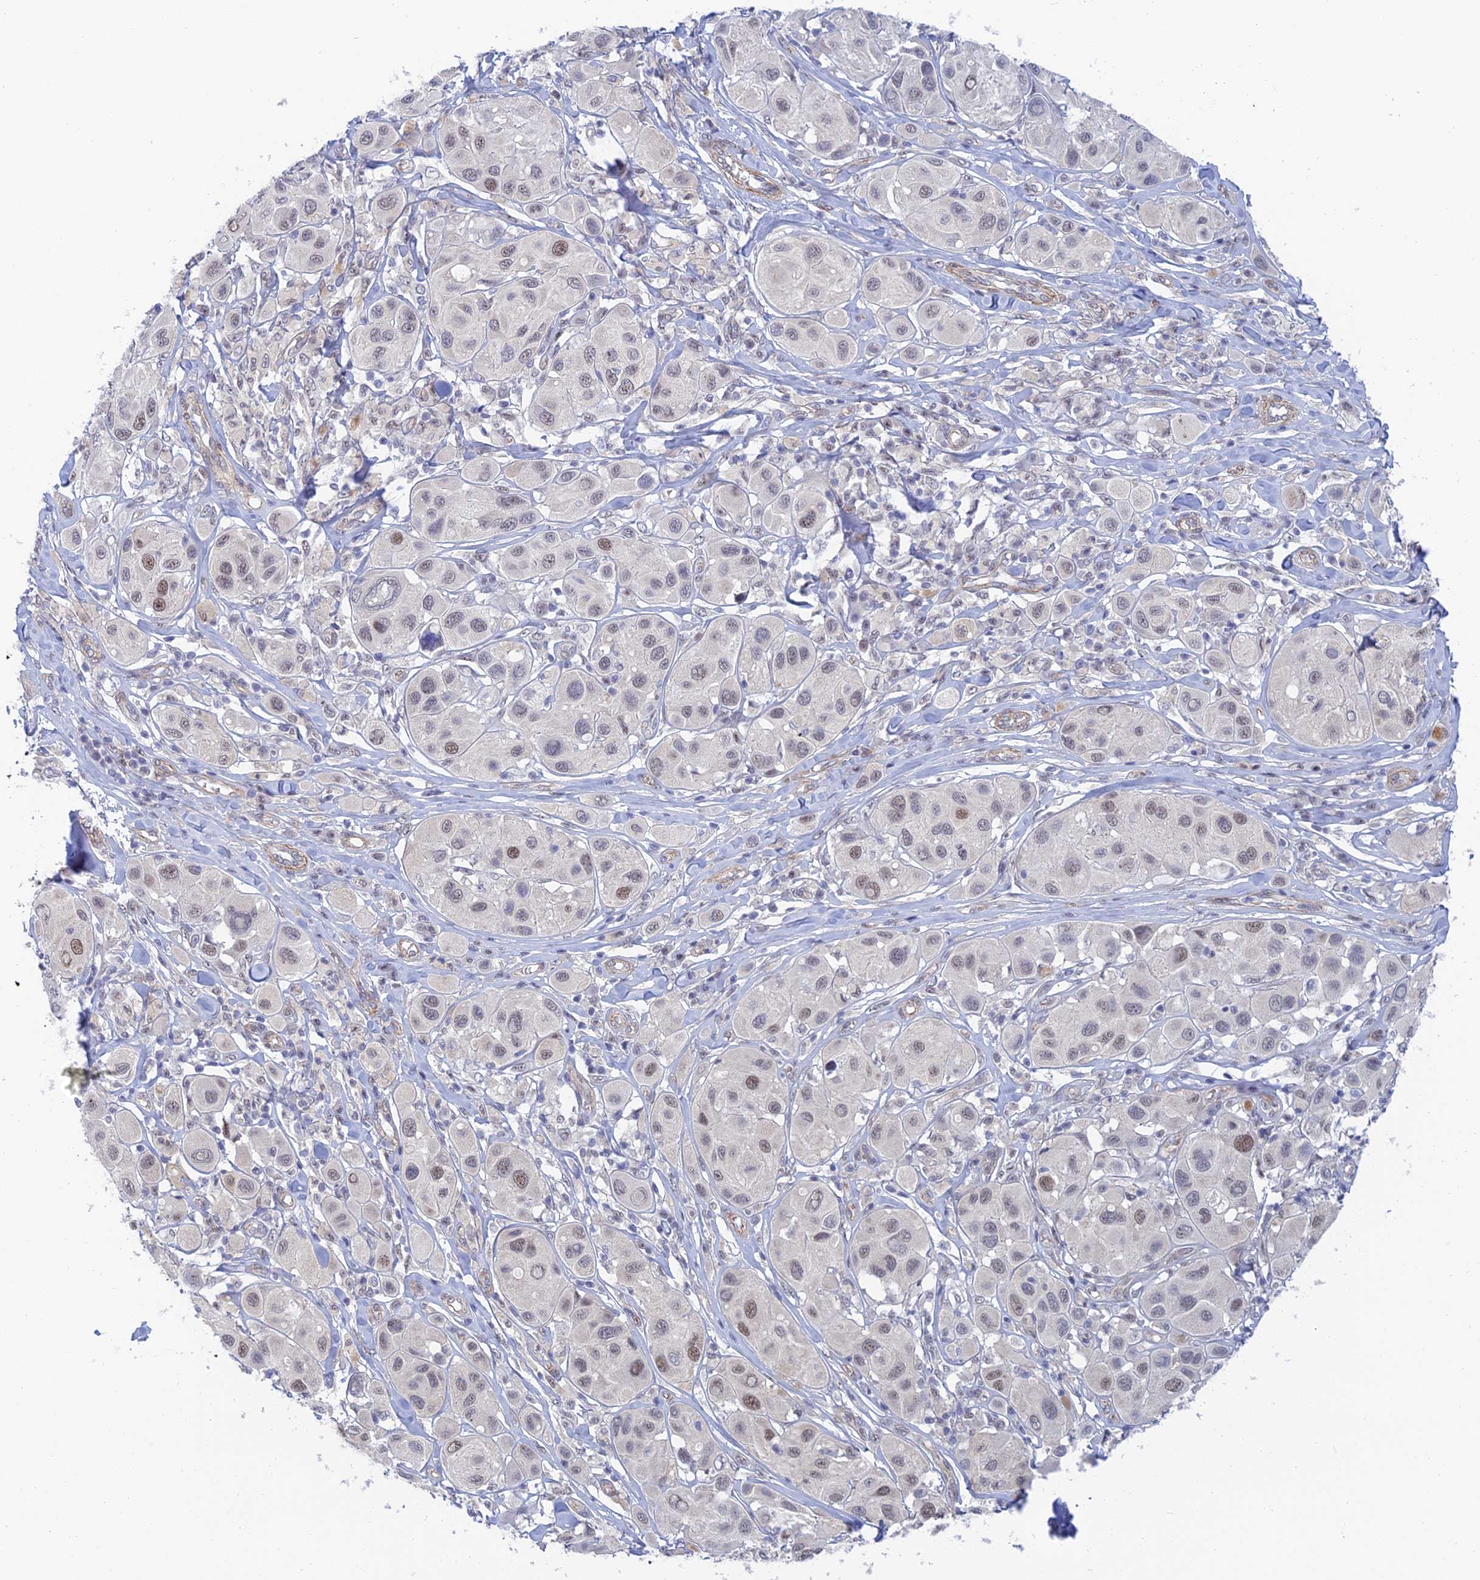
{"staining": {"intensity": "weak", "quantity": ">75%", "location": "nuclear"}, "tissue": "melanoma", "cell_type": "Tumor cells", "image_type": "cancer", "snomed": [{"axis": "morphology", "description": "Malignant melanoma, Metastatic site"}, {"axis": "topography", "description": "Skin"}], "caption": "Malignant melanoma (metastatic site) tissue exhibits weak nuclear positivity in approximately >75% of tumor cells, visualized by immunohistochemistry. The protein of interest is stained brown, and the nuclei are stained in blue (DAB (3,3'-diaminobenzidine) IHC with brightfield microscopy, high magnification).", "gene": "CFAP92", "patient": {"sex": "male", "age": 41}}